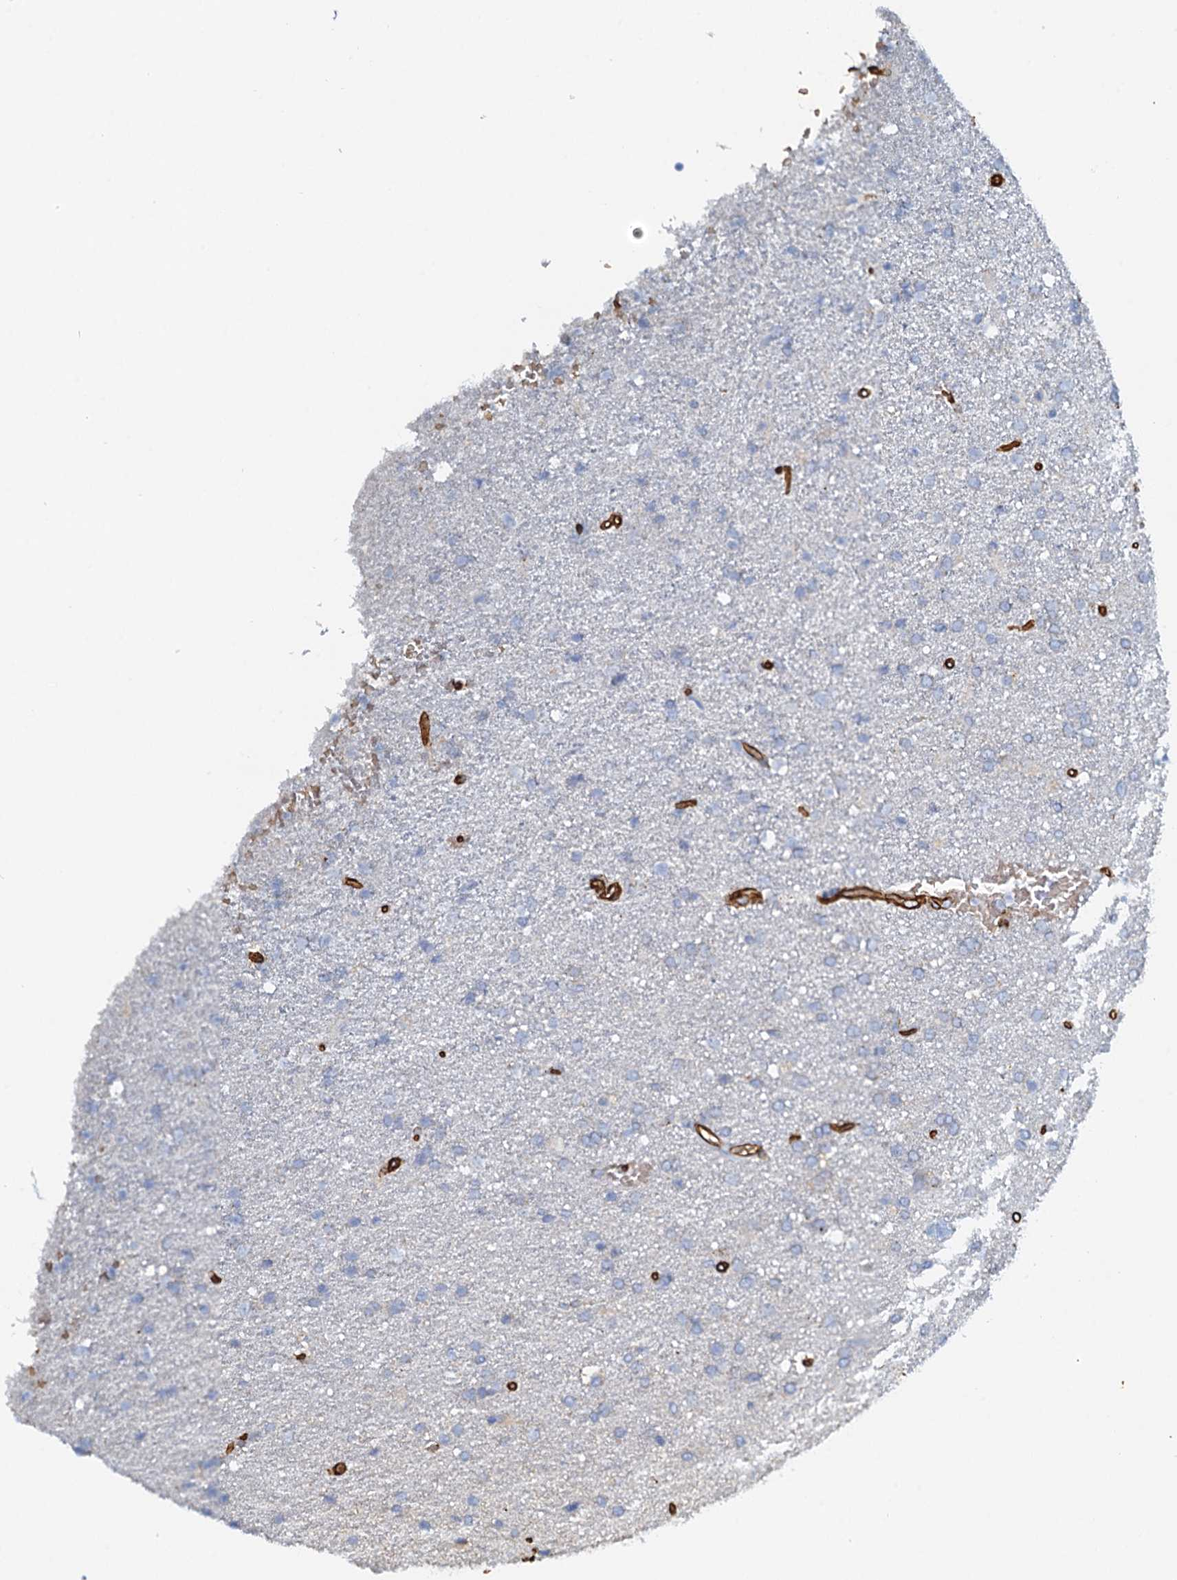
{"staining": {"intensity": "negative", "quantity": "none", "location": "none"}, "tissue": "glioma", "cell_type": "Tumor cells", "image_type": "cancer", "snomed": [{"axis": "morphology", "description": "Glioma, malignant, High grade"}, {"axis": "topography", "description": "Brain"}], "caption": "A histopathology image of glioma stained for a protein reveals no brown staining in tumor cells.", "gene": "DGKG", "patient": {"sex": "male", "age": 72}}